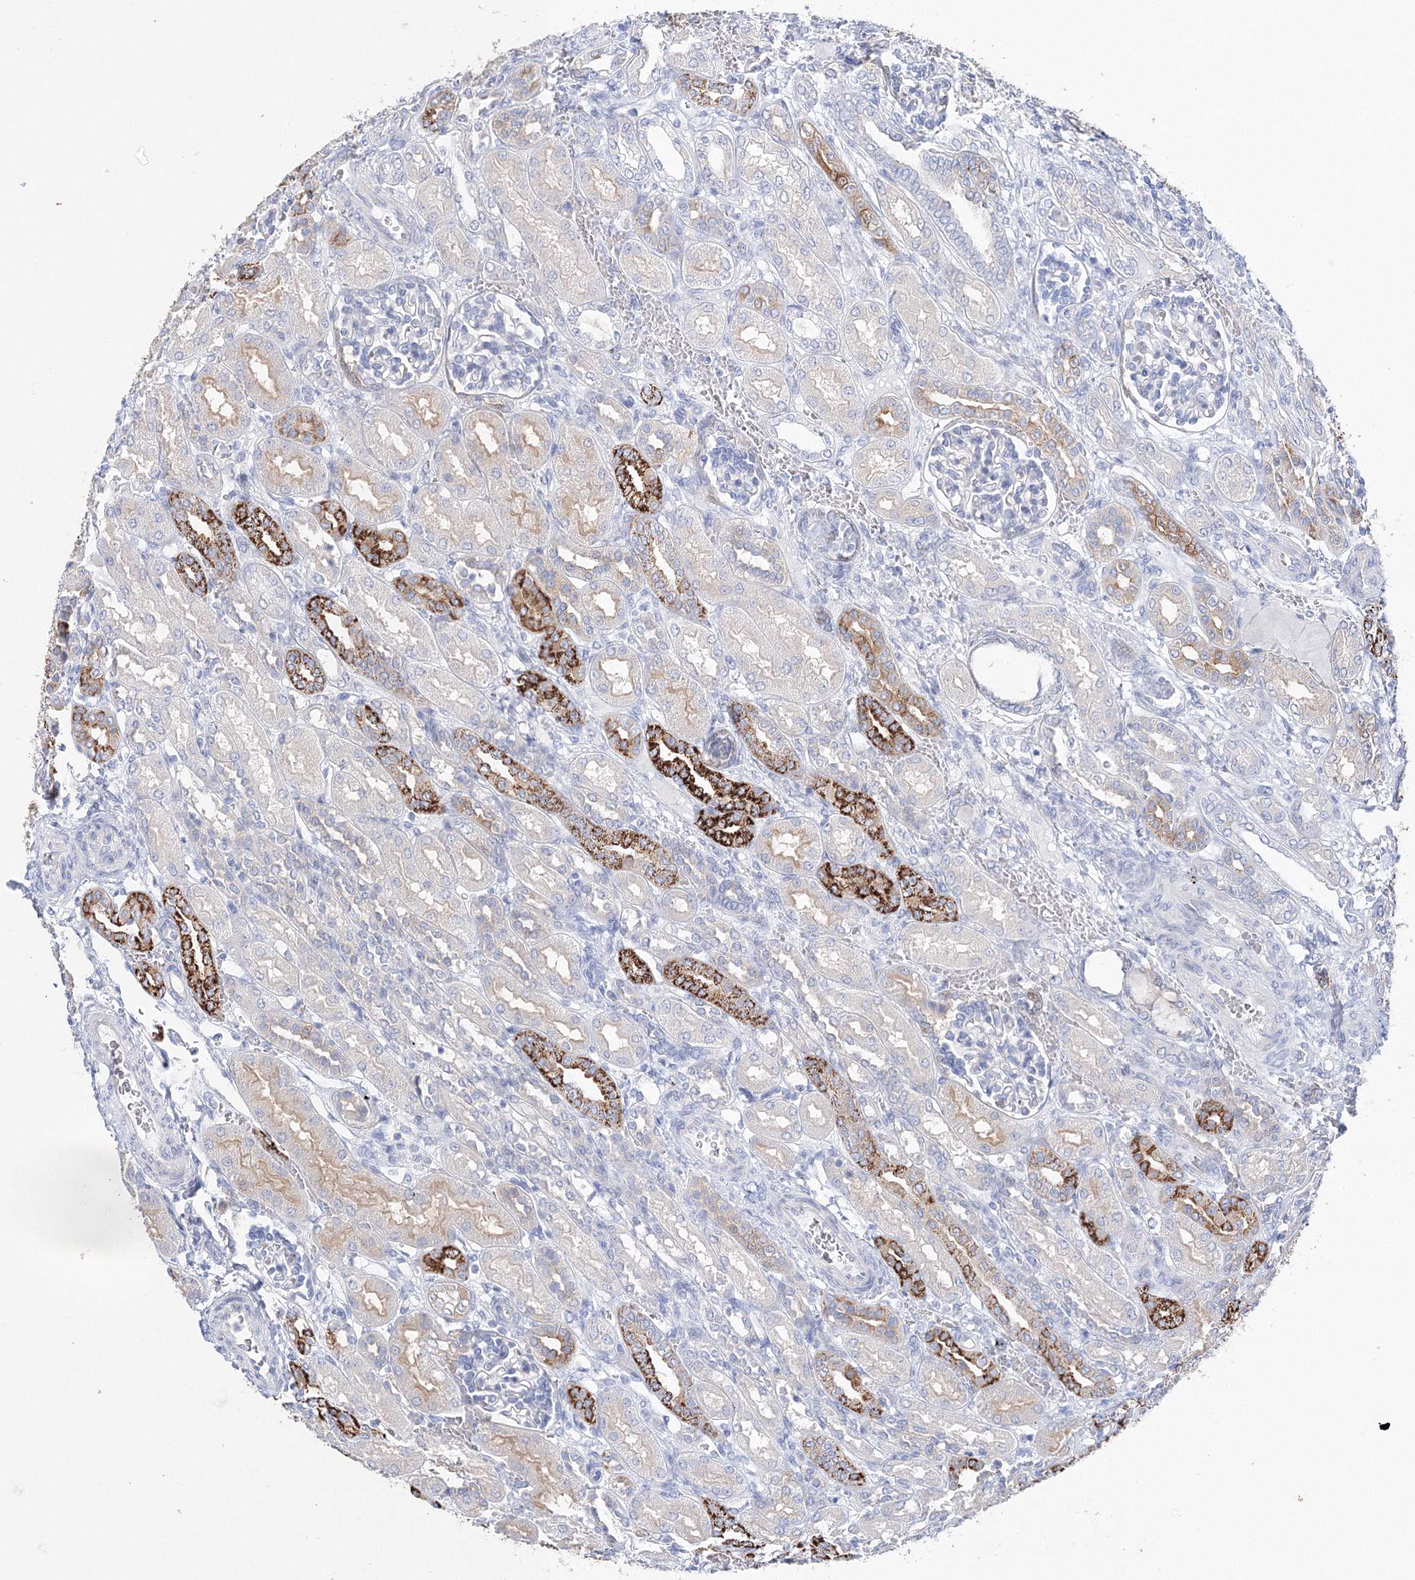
{"staining": {"intensity": "negative", "quantity": "none", "location": "none"}, "tissue": "kidney", "cell_type": "Cells in glomeruli", "image_type": "normal", "snomed": [{"axis": "morphology", "description": "Normal tissue, NOS"}, {"axis": "morphology", "description": "Neoplasm, malignant, NOS"}, {"axis": "topography", "description": "Kidney"}], "caption": "Immunohistochemistry of normal kidney displays no staining in cells in glomeruli.", "gene": "HMGCS1", "patient": {"sex": "female", "age": 1}}